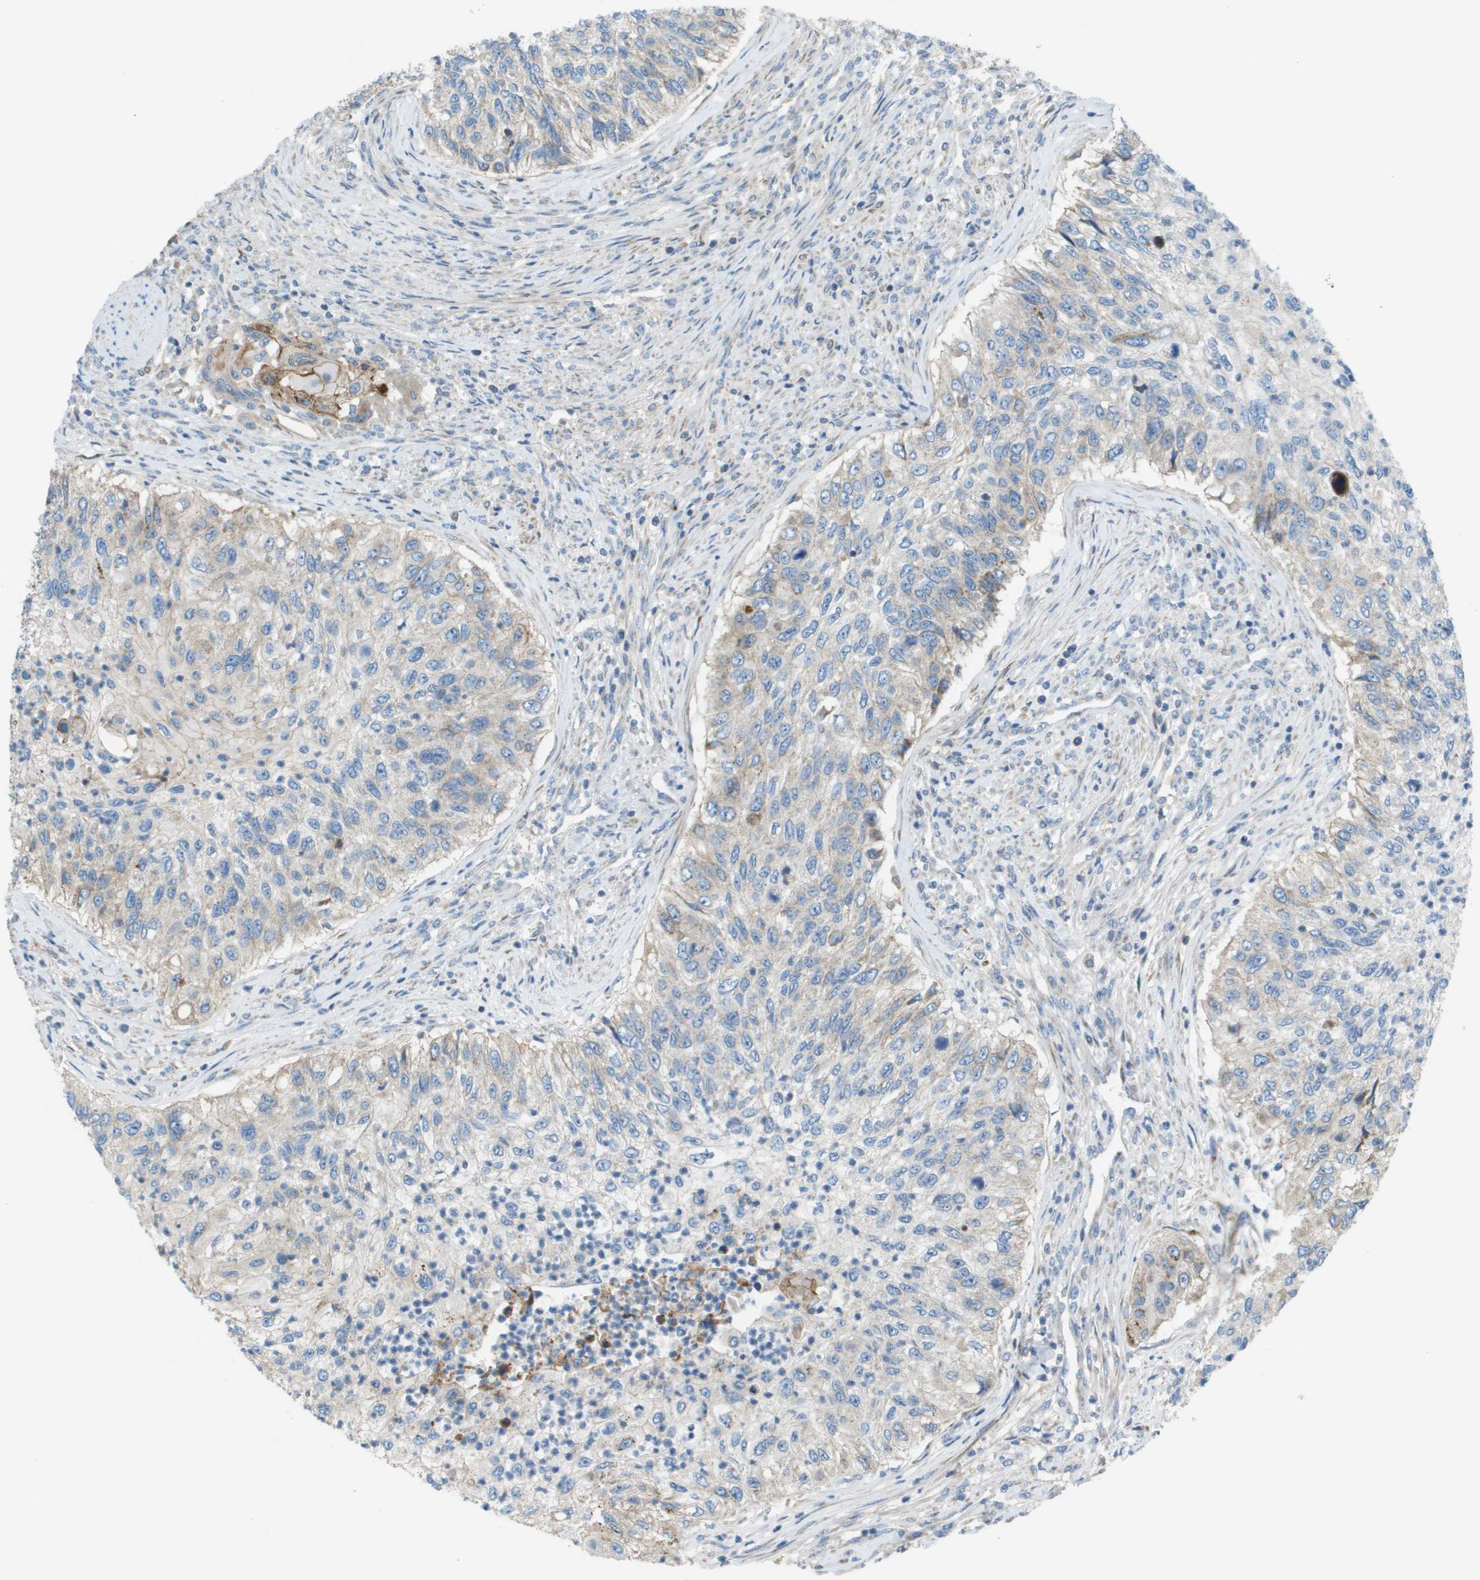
{"staining": {"intensity": "weak", "quantity": "<25%", "location": "cytoplasmic/membranous"}, "tissue": "urothelial cancer", "cell_type": "Tumor cells", "image_type": "cancer", "snomed": [{"axis": "morphology", "description": "Urothelial carcinoma, High grade"}, {"axis": "topography", "description": "Urinary bladder"}], "caption": "This is an immunohistochemistry image of urothelial cancer. There is no positivity in tumor cells.", "gene": "GALNT6", "patient": {"sex": "female", "age": 60}}